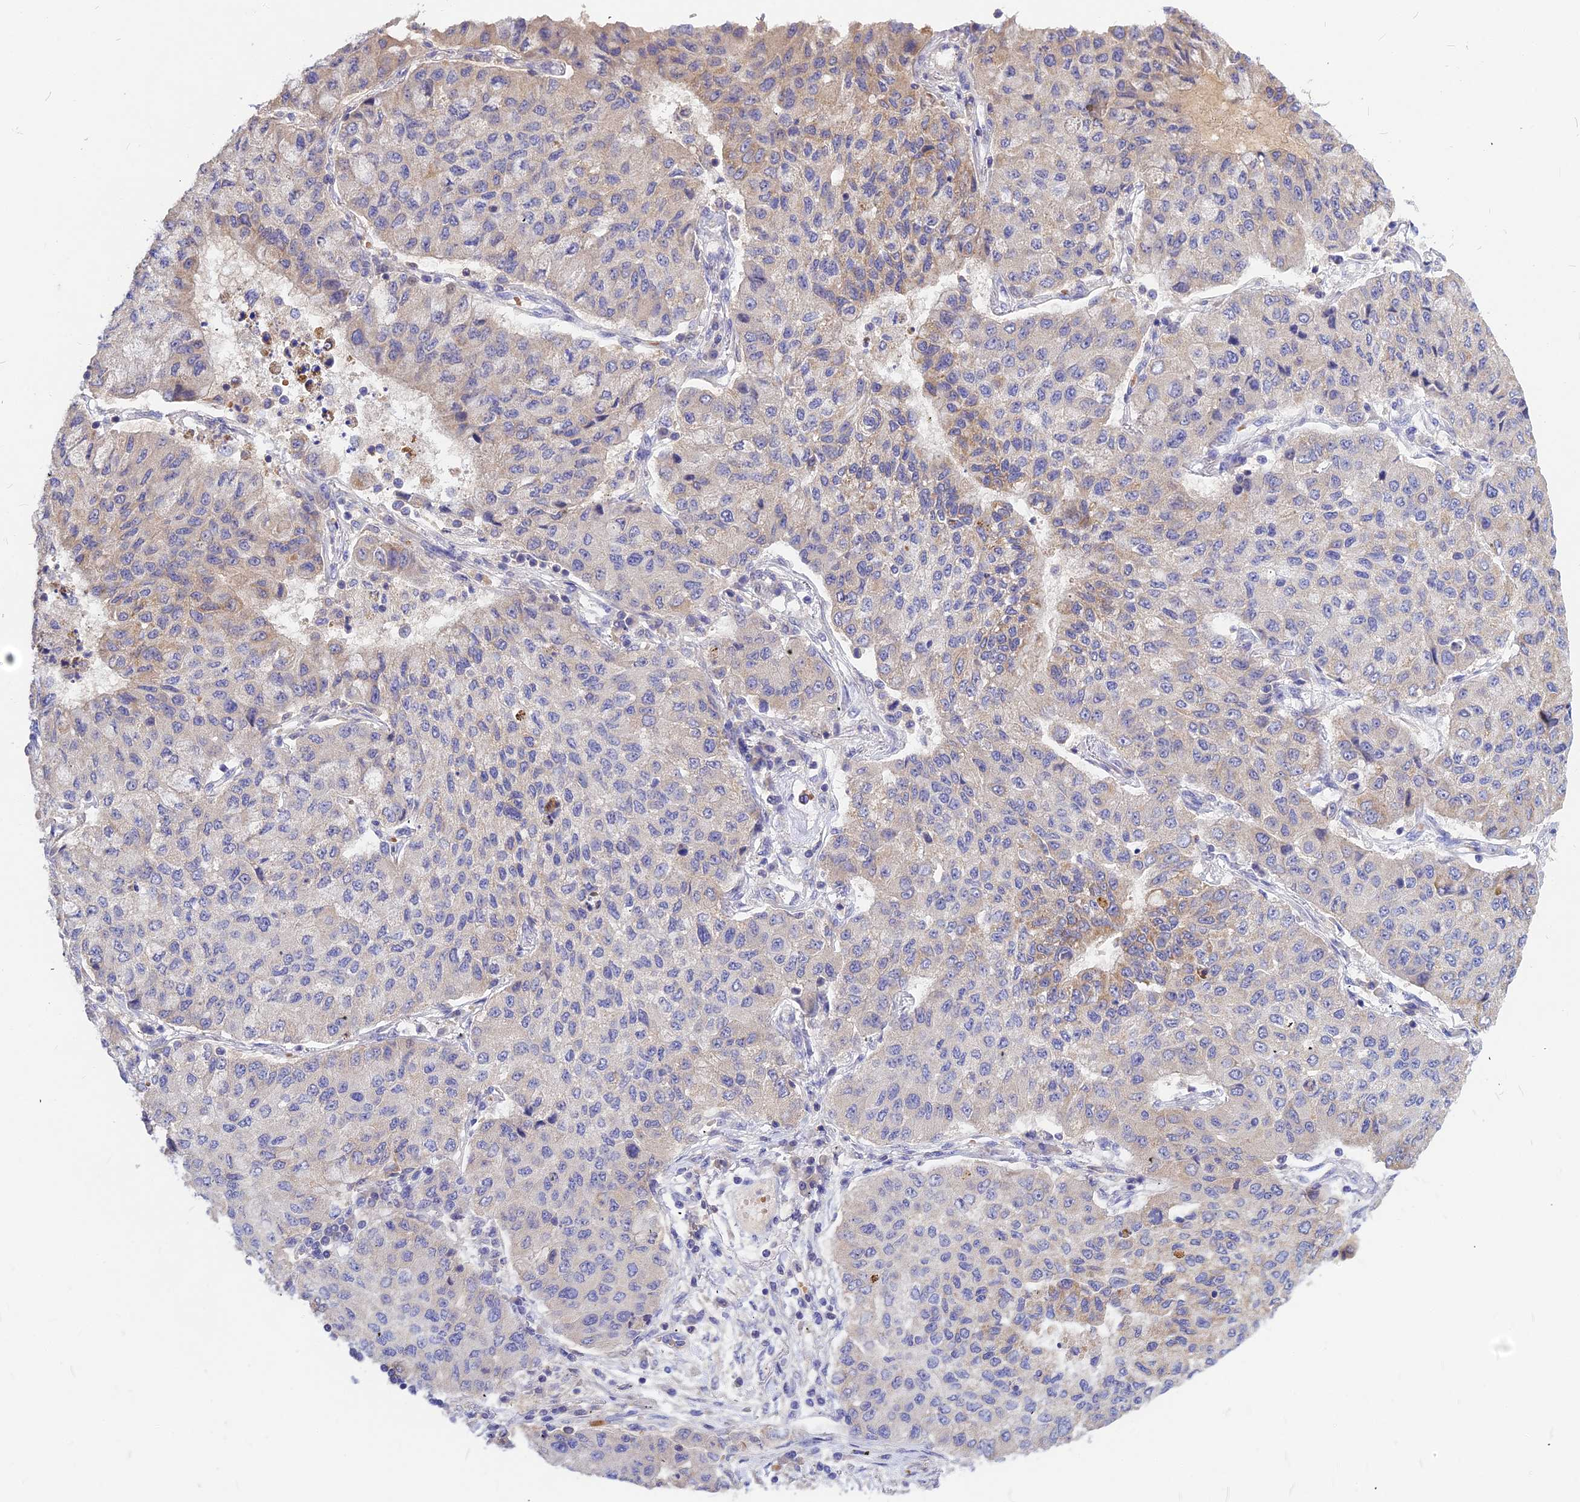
{"staining": {"intensity": "weak", "quantity": "<25%", "location": "cytoplasmic/membranous"}, "tissue": "lung cancer", "cell_type": "Tumor cells", "image_type": "cancer", "snomed": [{"axis": "morphology", "description": "Squamous cell carcinoma, NOS"}, {"axis": "topography", "description": "Lung"}], "caption": "The histopathology image shows no significant expression in tumor cells of squamous cell carcinoma (lung).", "gene": "DMRTA1", "patient": {"sex": "male", "age": 74}}